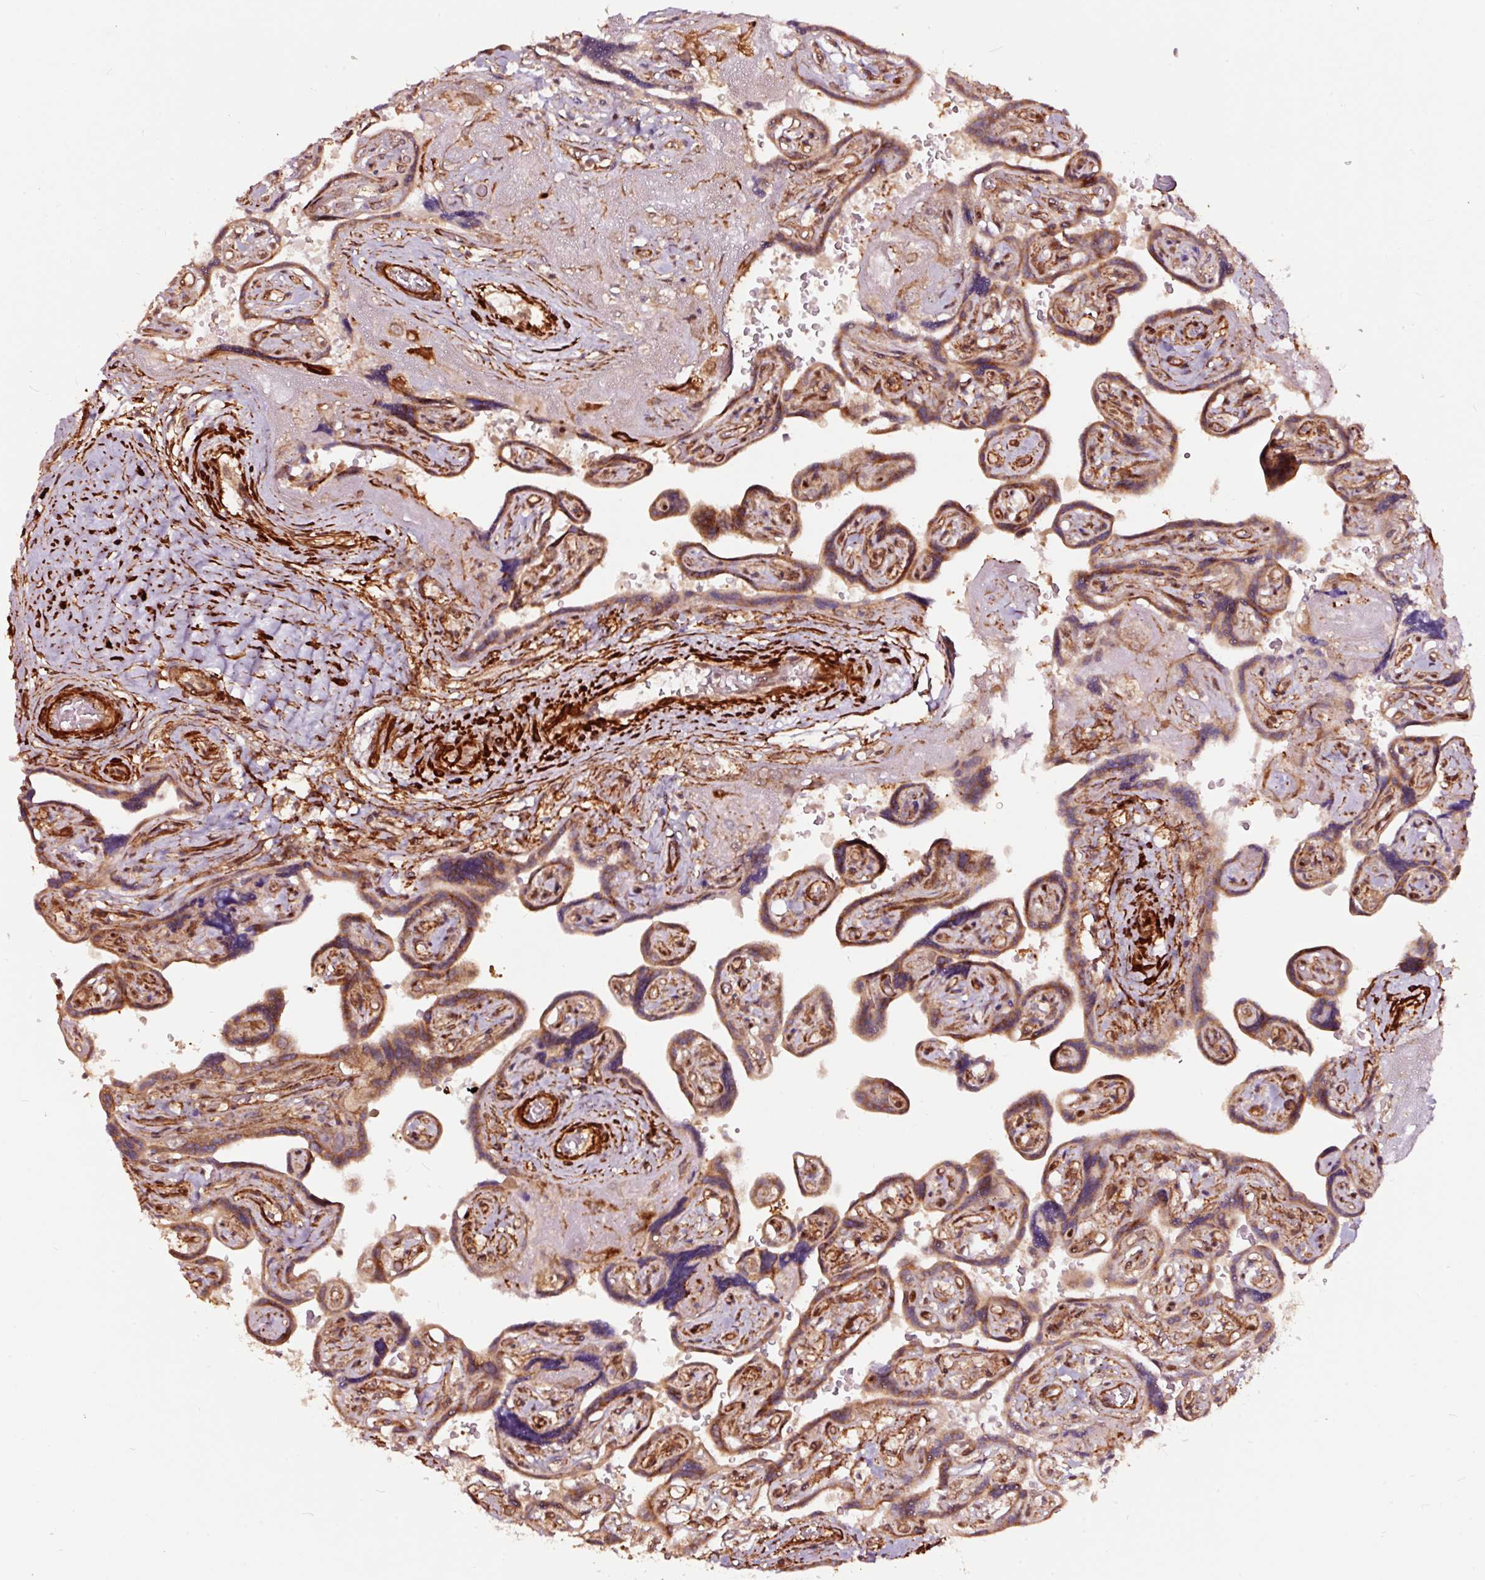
{"staining": {"intensity": "moderate", "quantity": ">75%", "location": "cytoplasmic/membranous"}, "tissue": "placenta", "cell_type": "Trophoblastic cells", "image_type": "normal", "snomed": [{"axis": "morphology", "description": "Normal tissue, NOS"}, {"axis": "topography", "description": "Placenta"}], "caption": "Approximately >75% of trophoblastic cells in normal placenta display moderate cytoplasmic/membranous protein positivity as visualized by brown immunohistochemical staining.", "gene": "TPM1", "patient": {"sex": "female", "age": 32}}